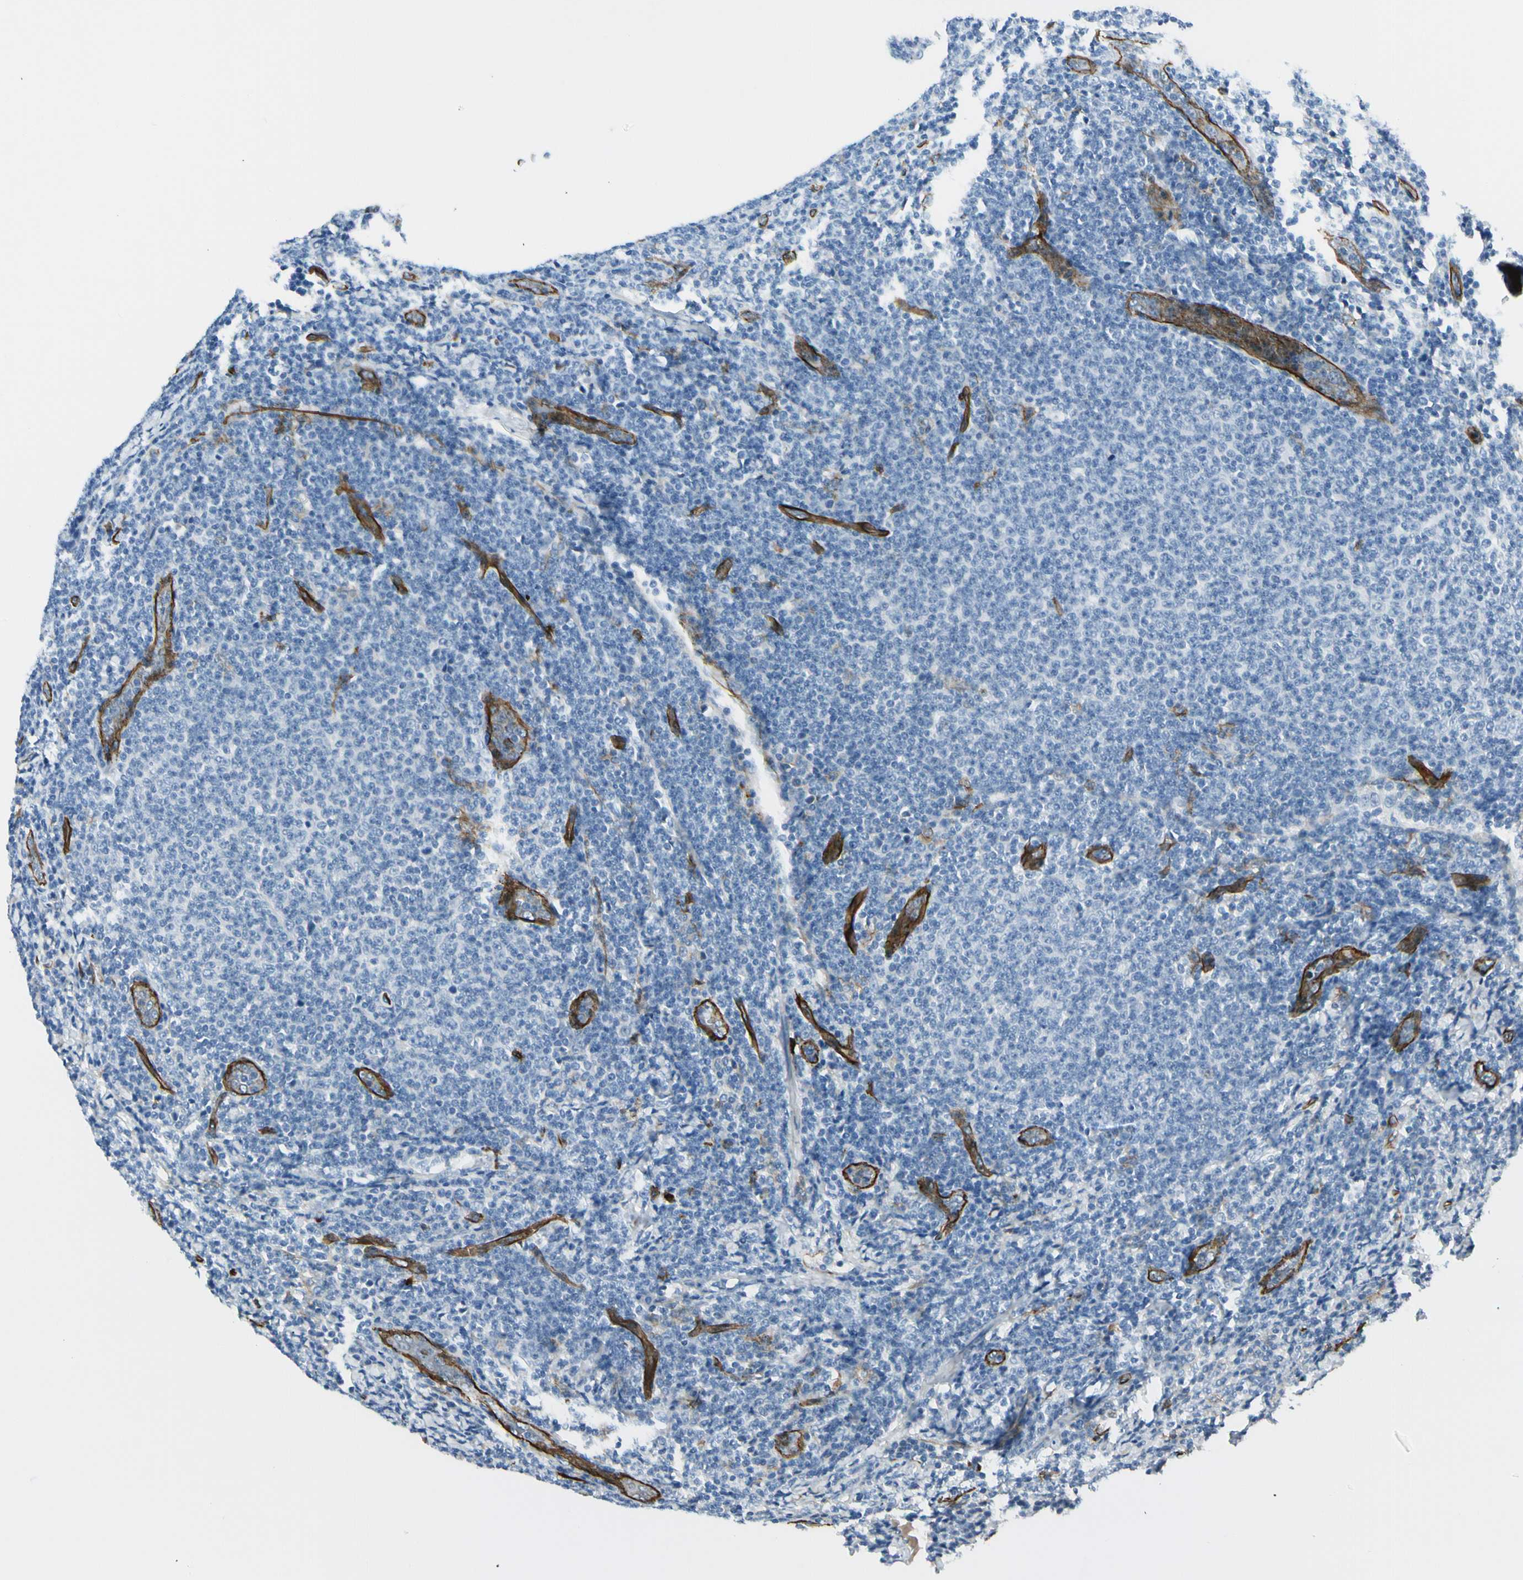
{"staining": {"intensity": "negative", "quantity": "none", "location": "none"}, "tissue": "lymphoma", "cell_type": "Tumor cells", "image_type": "cancer", "snomed": [{"axis": "morphology", "description": "Malignant lymphoma, non-Hodgkin's type, Low grade"}, {"axis": "topography", "description": "Lymph node"}], "caption": "Micrograph shows no significant protein positivity in tumor cells of low-grade malignant lymphoma, non-Hodgkin's type.", "gene": "CD93", "patient": {"sex": "male", "age": 66}}